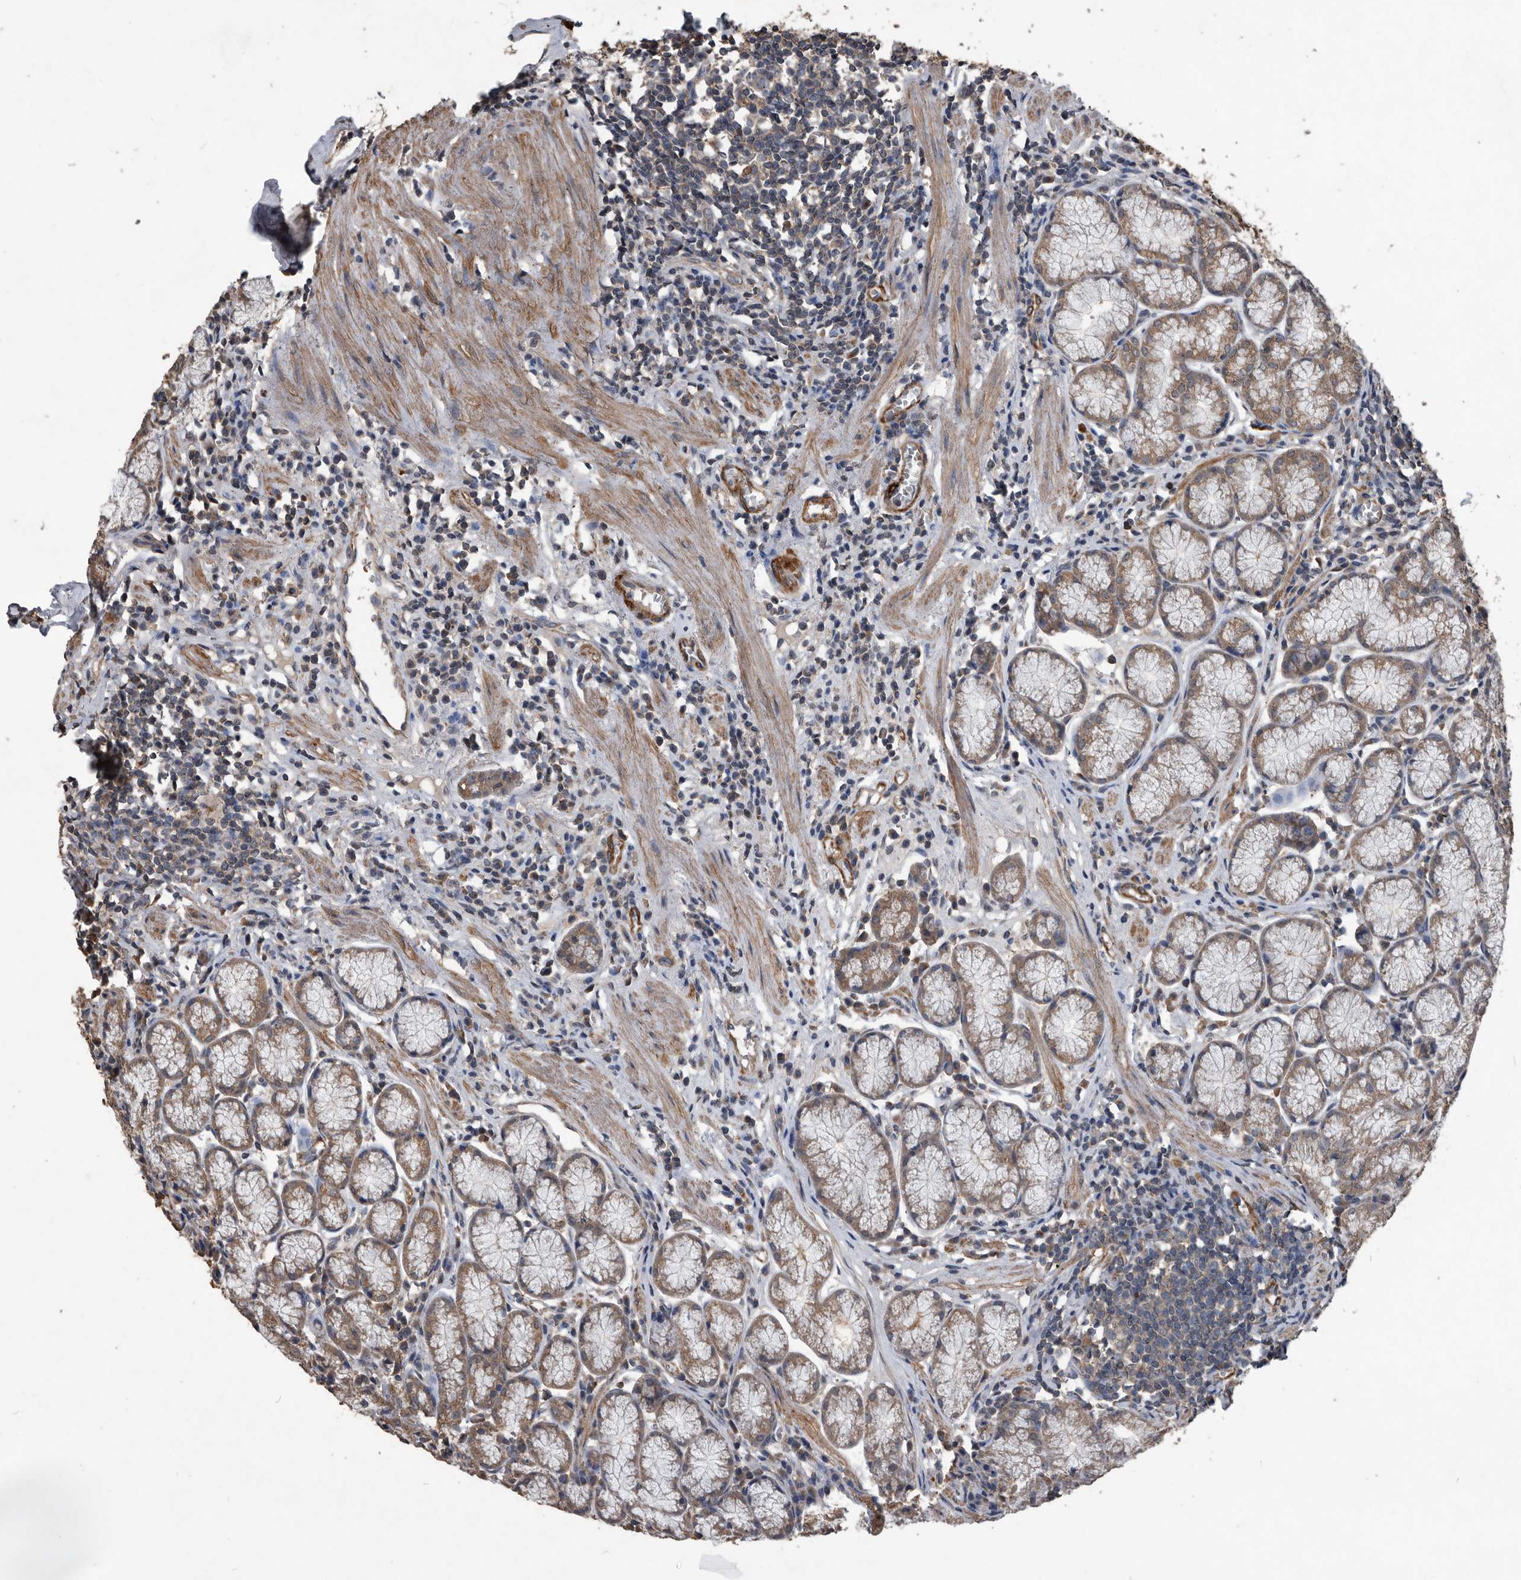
{"staining": {"intensity": "moderate", "quantity": "25%-75%", "location": "cytoplasmic/membranous"}, "tissue": "stomach", "cell_type": "Glandular cells", "image_type": "normal", "snomed": [{"axis": "morphology", "description": "Normal tissue, NOS"}, {"axis": "topography", "description": "Stomach"}], "caption": "This image exhibits IHC staining of unremarkable human stomach, with medium moderate cytoplasmic/membranous positivity in about 25%-75% of glandular cells.", "gene": "NRBP1", "patient": {"sex": "male", "age": 55}}